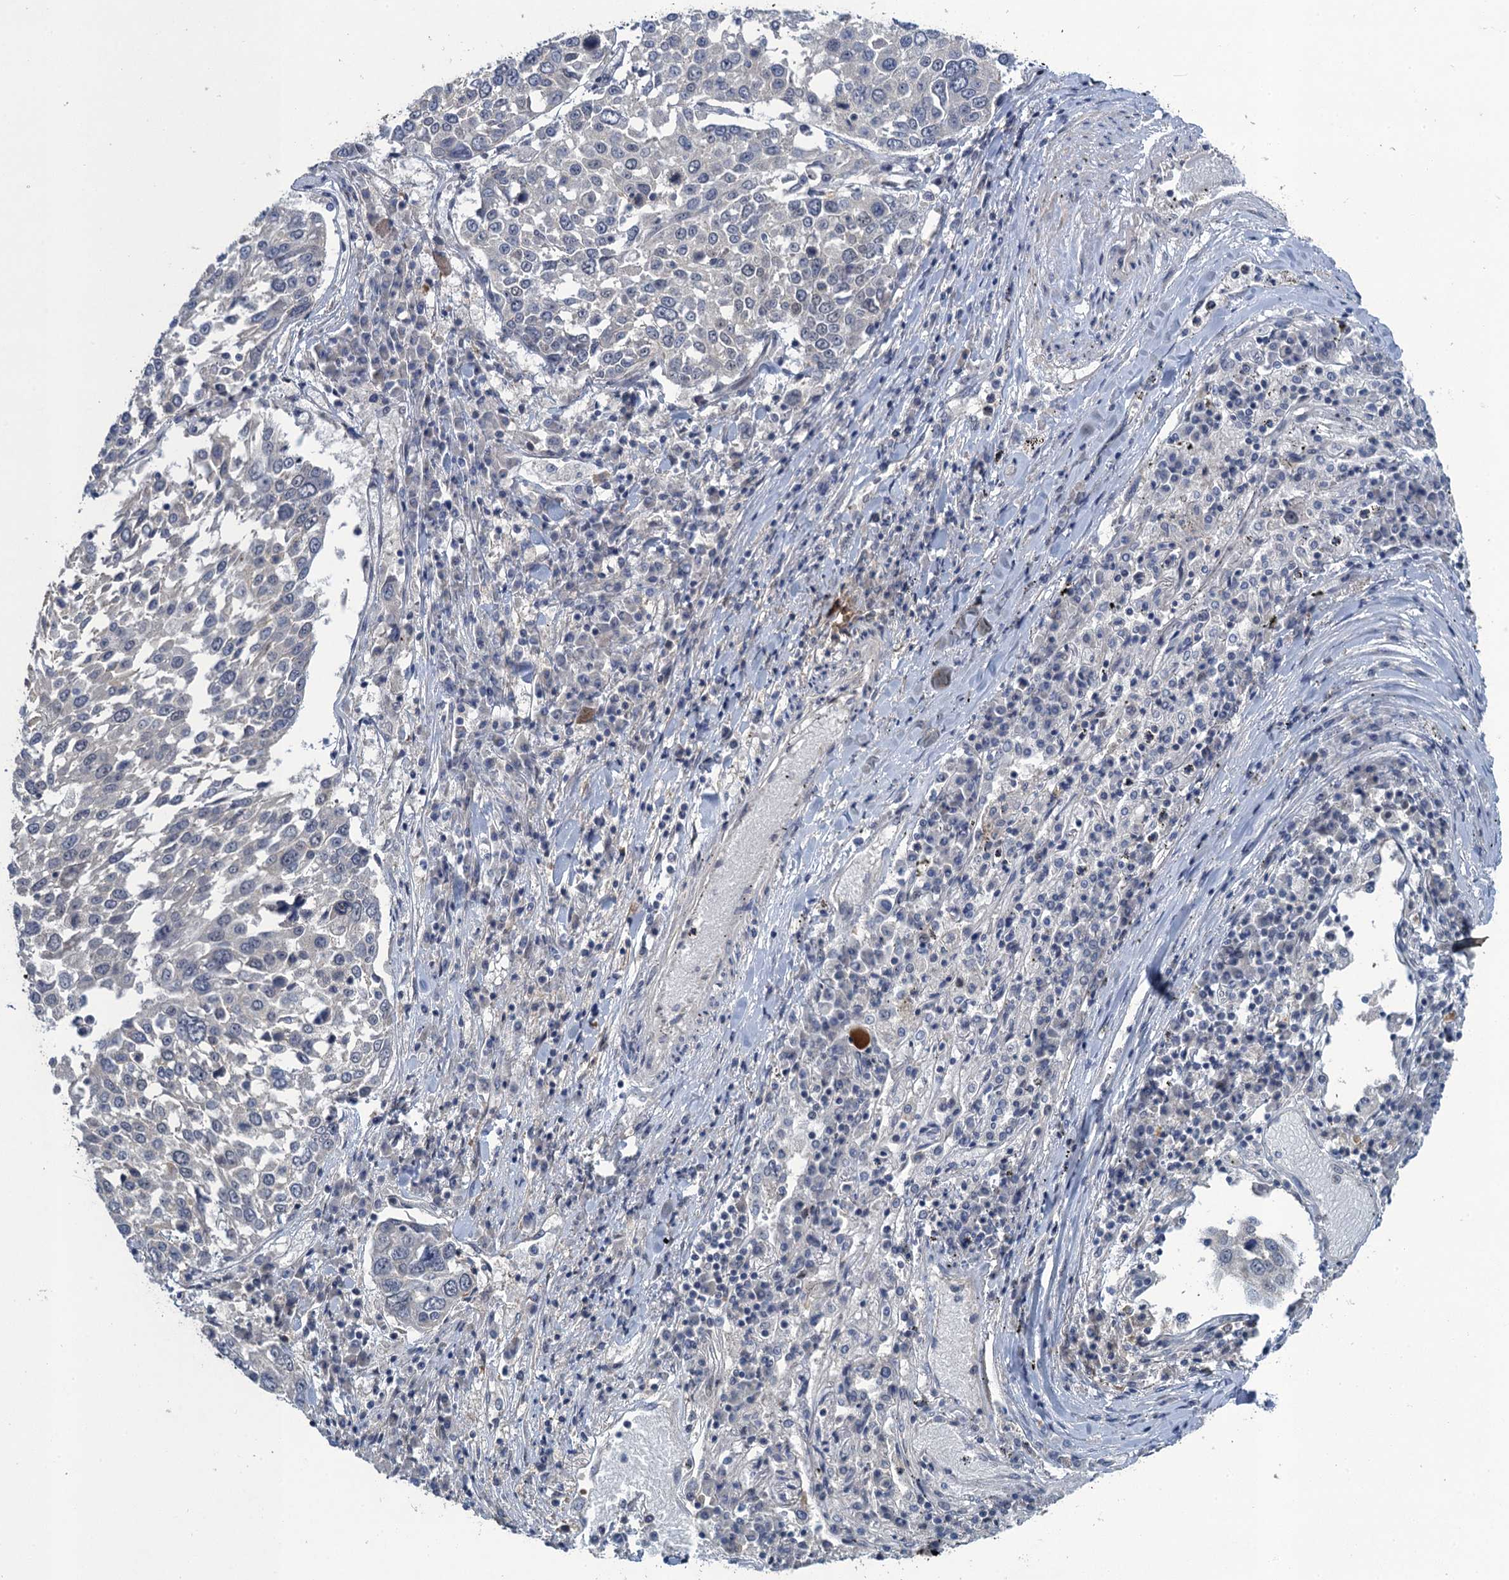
{"staining": {"intensity": "negative", "quantity": "none", "location": "none"}, "tissue": "lung cancer", "cell_type": "Tumor cells", "image_type": "cancer", "snomed": [{"axis": "morphology", "description": "Squamous cell carcinoma, NOS"}, {"axis": "topography", "description": "Lung"}], "caption": "Immunohistochemistry of lung cancer exhibits no staining in tumor cells. (Immunohistochemistry, brightfield microscopy, high magnification).", "gene": "MRFAP1", "patient": {"sex": "male", "age": 65}}